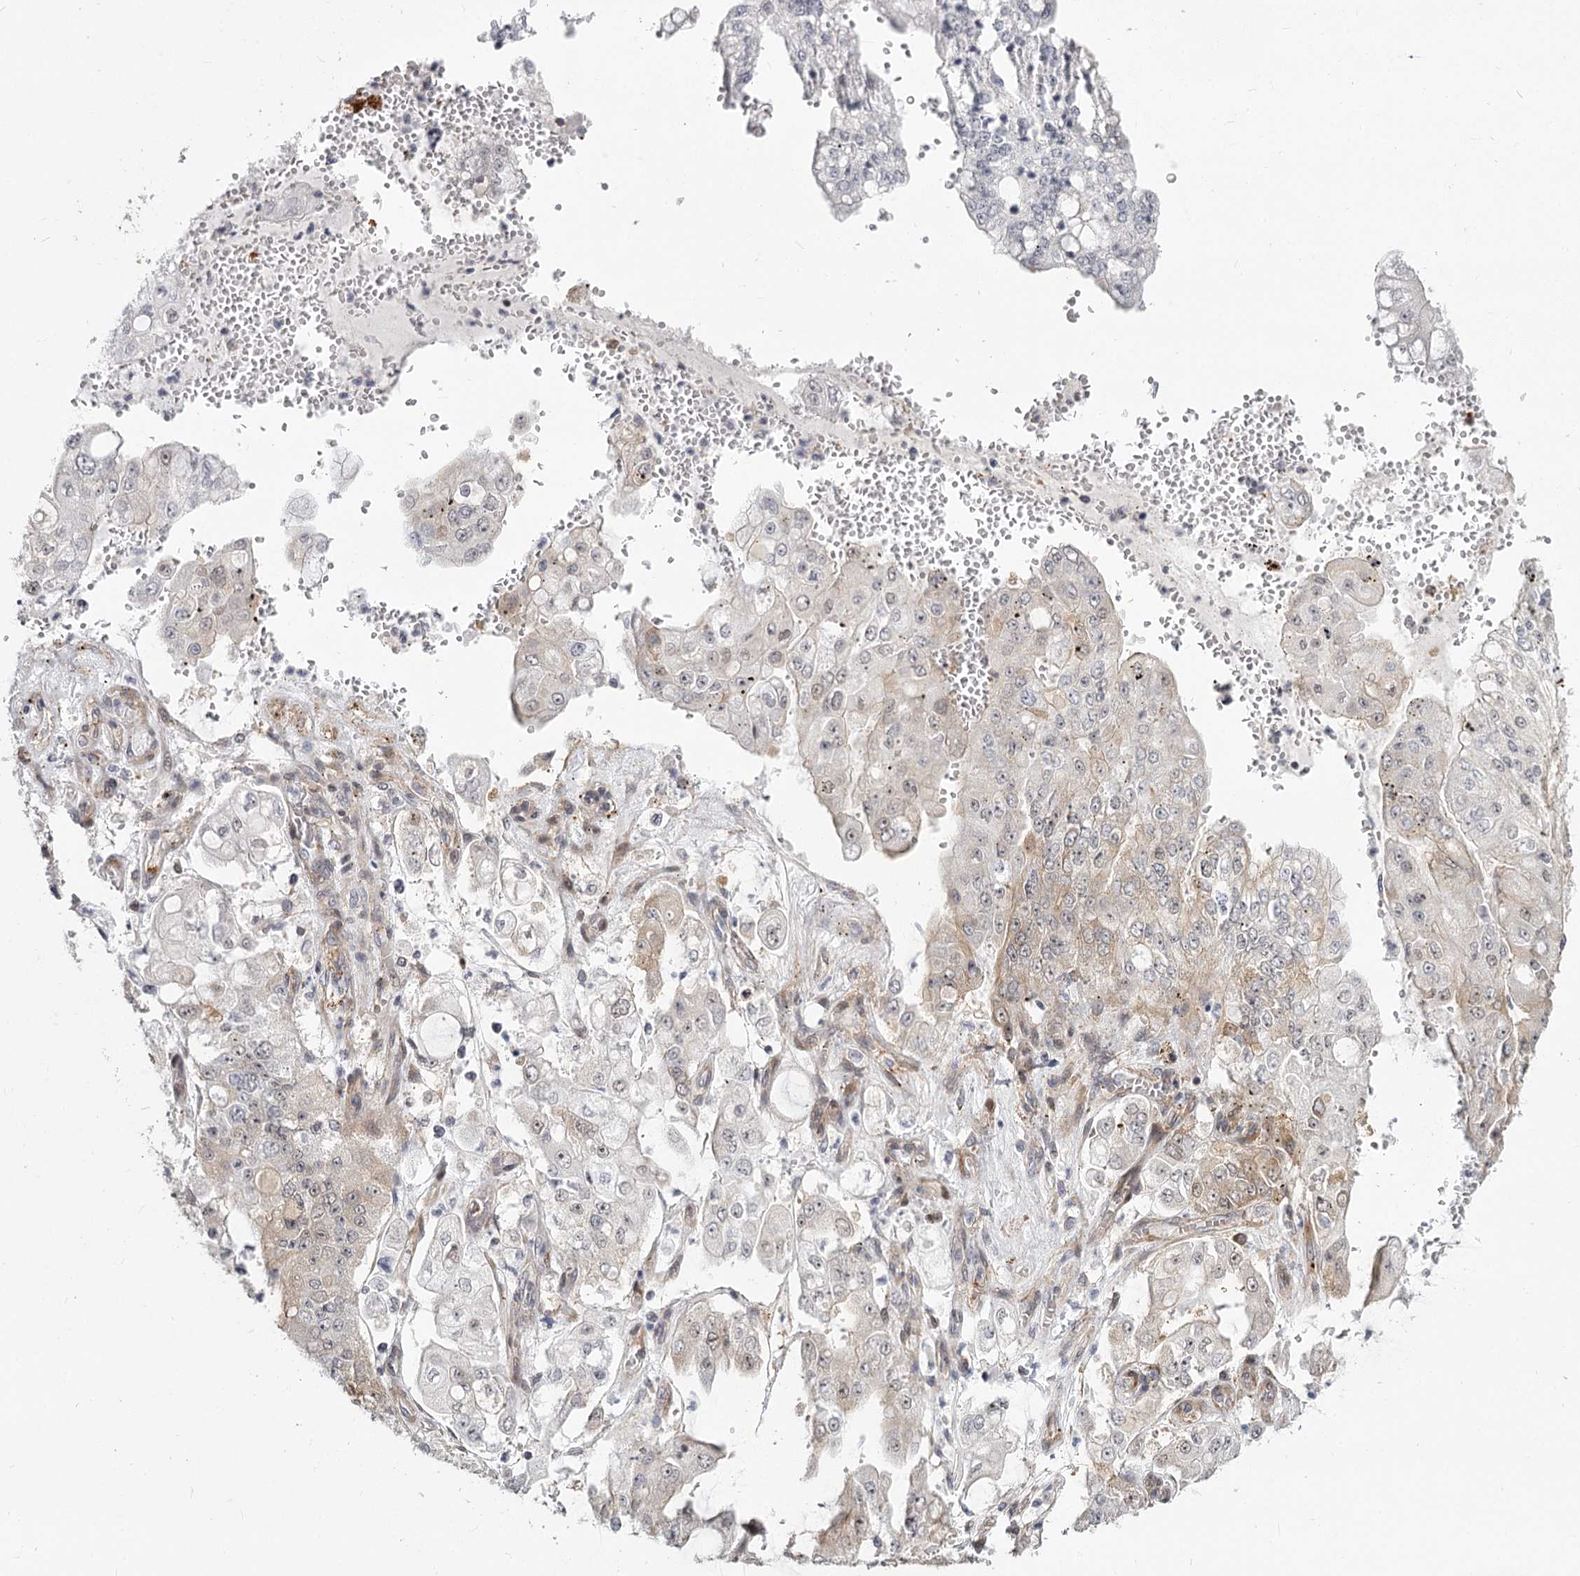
{"staining": {"intensity": "weak", "quantity": "<25%", "location": "cytoplasmic/membranous"}, "tissue": "stomach cancer", "cell_type": "Tumor cells", "image_type": "cancer", "snomed": [{"axis": "morphology", "description": "Adenocarcinoma, NOS"}, {"axis": "topography", "description": "Stomach"}], "caption": "Photomicrograph shows no protein staining in tumor cells of stomach adenocarcinoma tissue.", "gene": "CCNG2", "patient": {"sex": "male", "age": 76}}